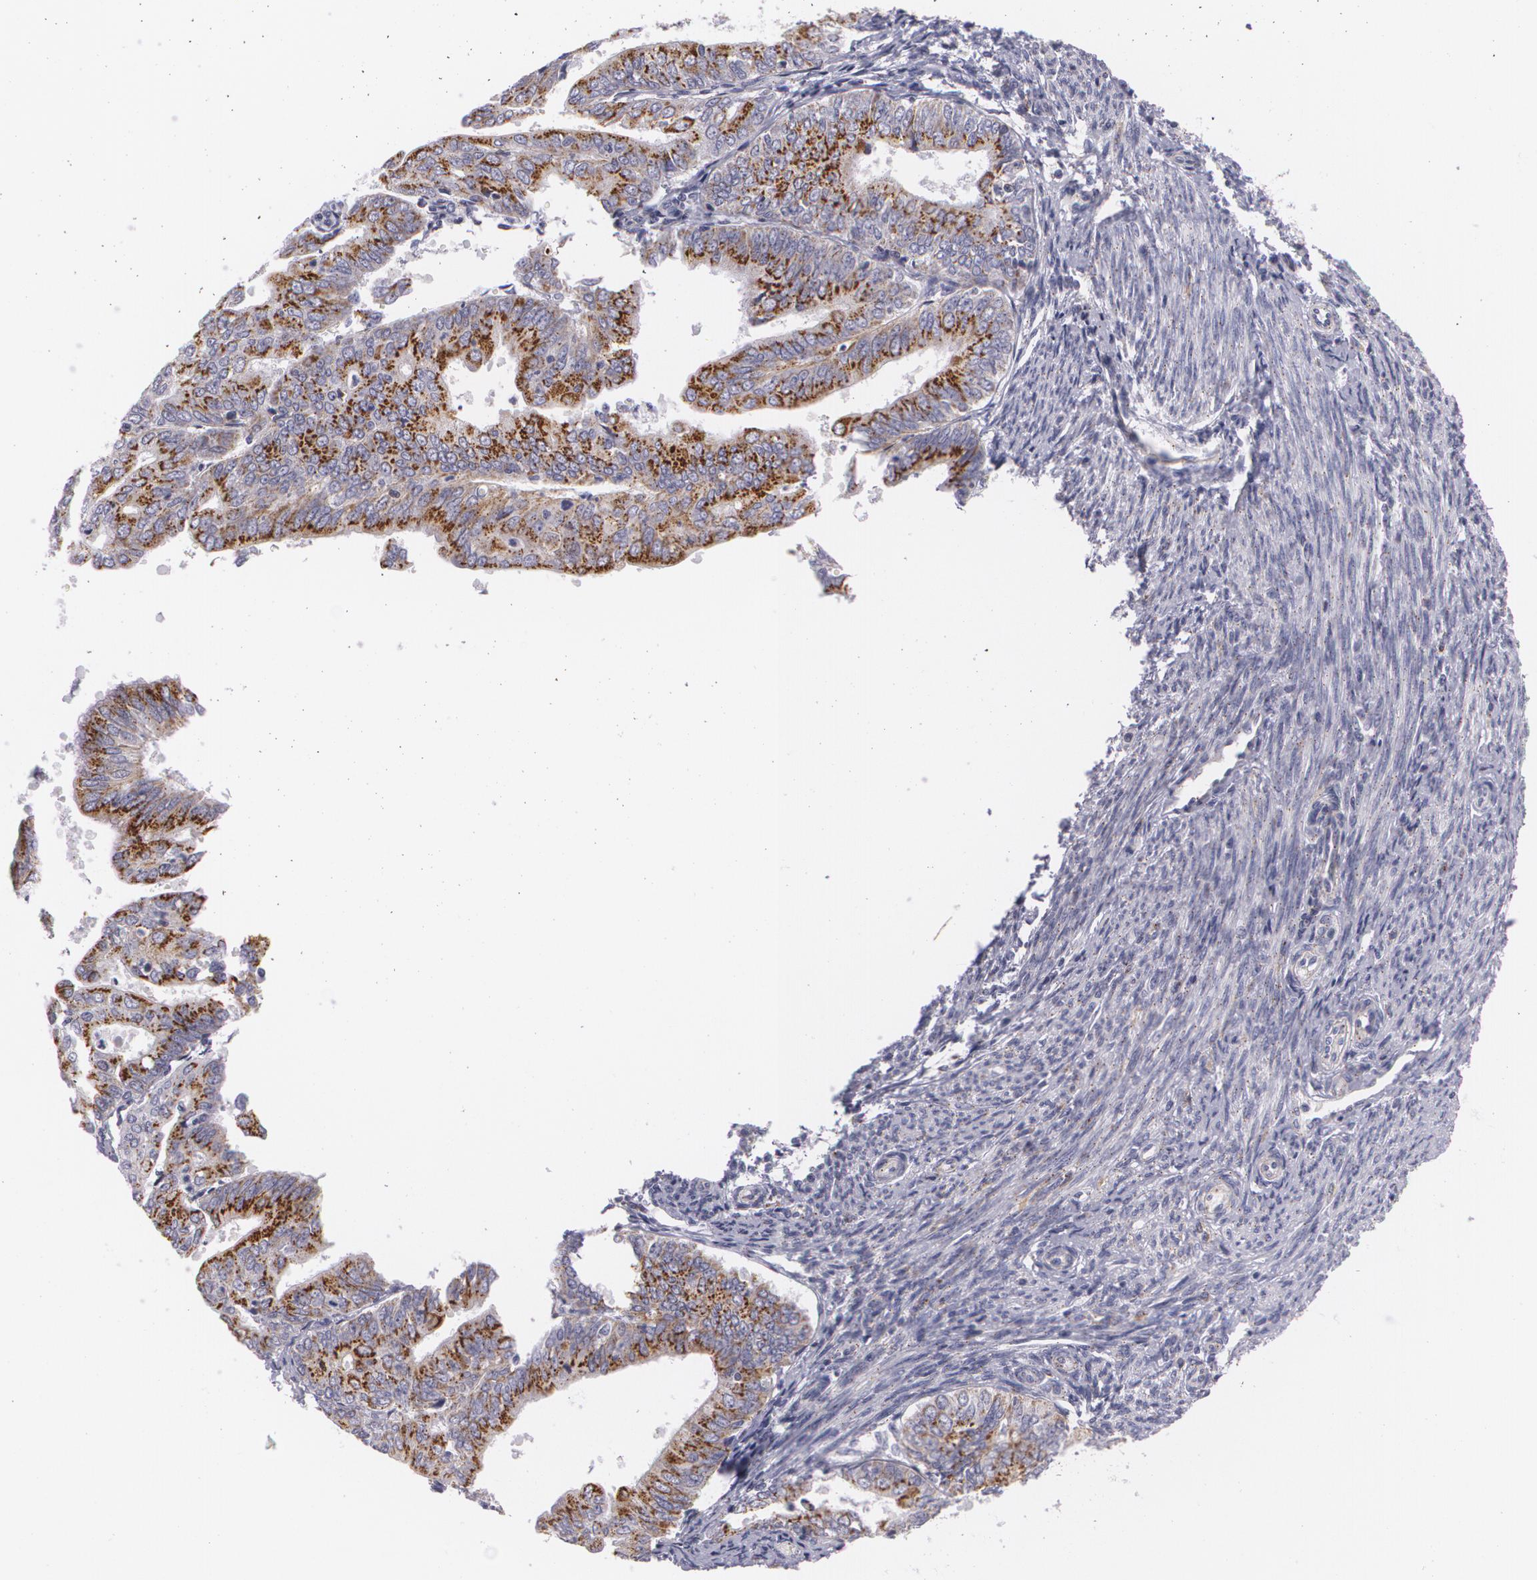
{"staining": {"intensity": "moderate", "quantity": ">75%", "location": "cytoplasmic/membranous"}, "tissue": "endometrial cancer", "cell_type": "Tumor cells", "image_type": "cancer", "snomed": [{"axis": "morphology", "description": "Adenocarcinoma, NOS"}, {"axis": "topography", "description": "Endometrium"}], "caption": "Endometrial cancer stained with a protein marker displays moderate staining in tumor cells.", "gene": "CILK1", "patient": {"sex": "female", "age": 79}}